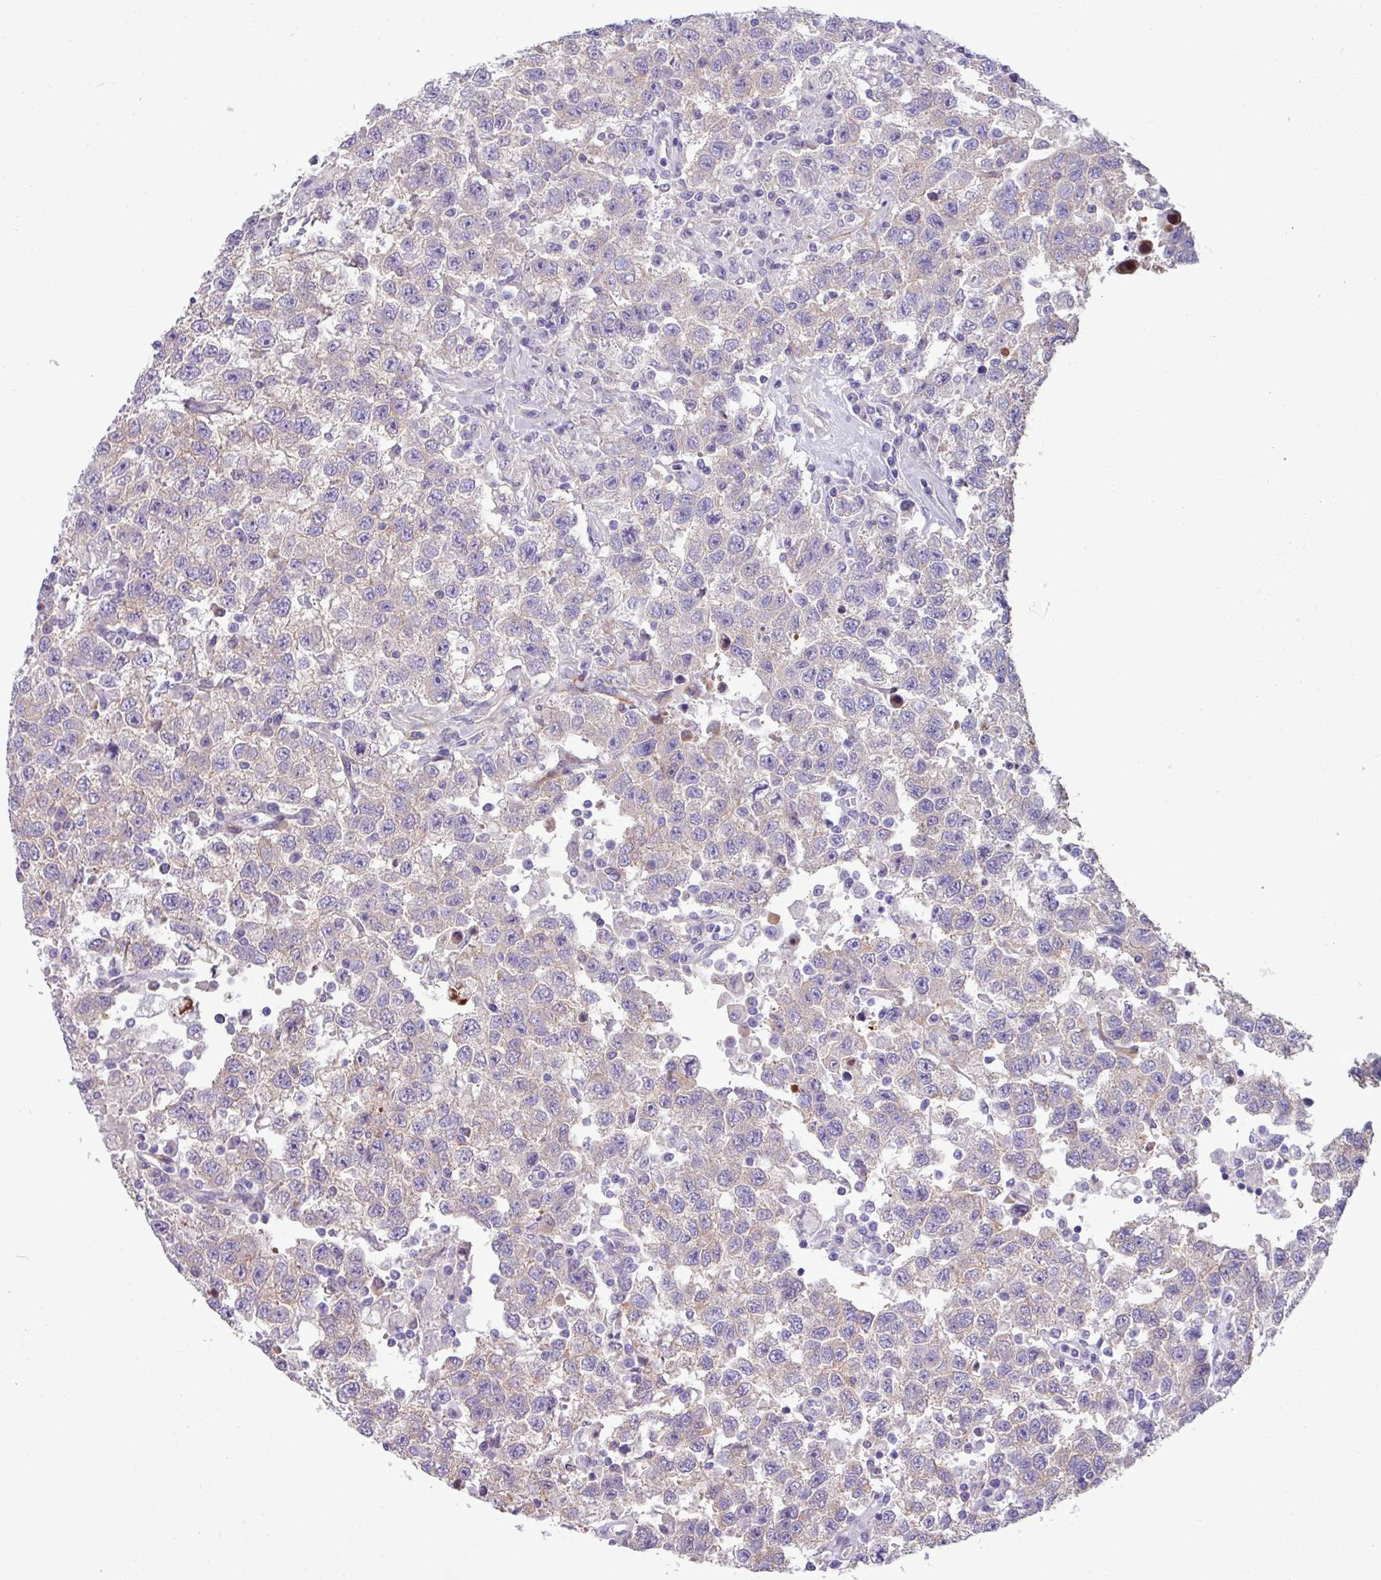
{"staining": {"intensity": "negative", "quantity": "none", "location": "none"}, "tissue": "testis cancer", "cell_type": "Tumor cells", "image_type": "cancer", "snomed": [{"axis": "morphology", "description": "Seminoma, NOS"}, {"axis": "topography", "description": "Testis"}], "caption": "The histopathology image shows no staining of tumor cells in testis cancer (seminoma).", "gene": "KIRREL3", "patient": {"sex": "male", "age": 41}}